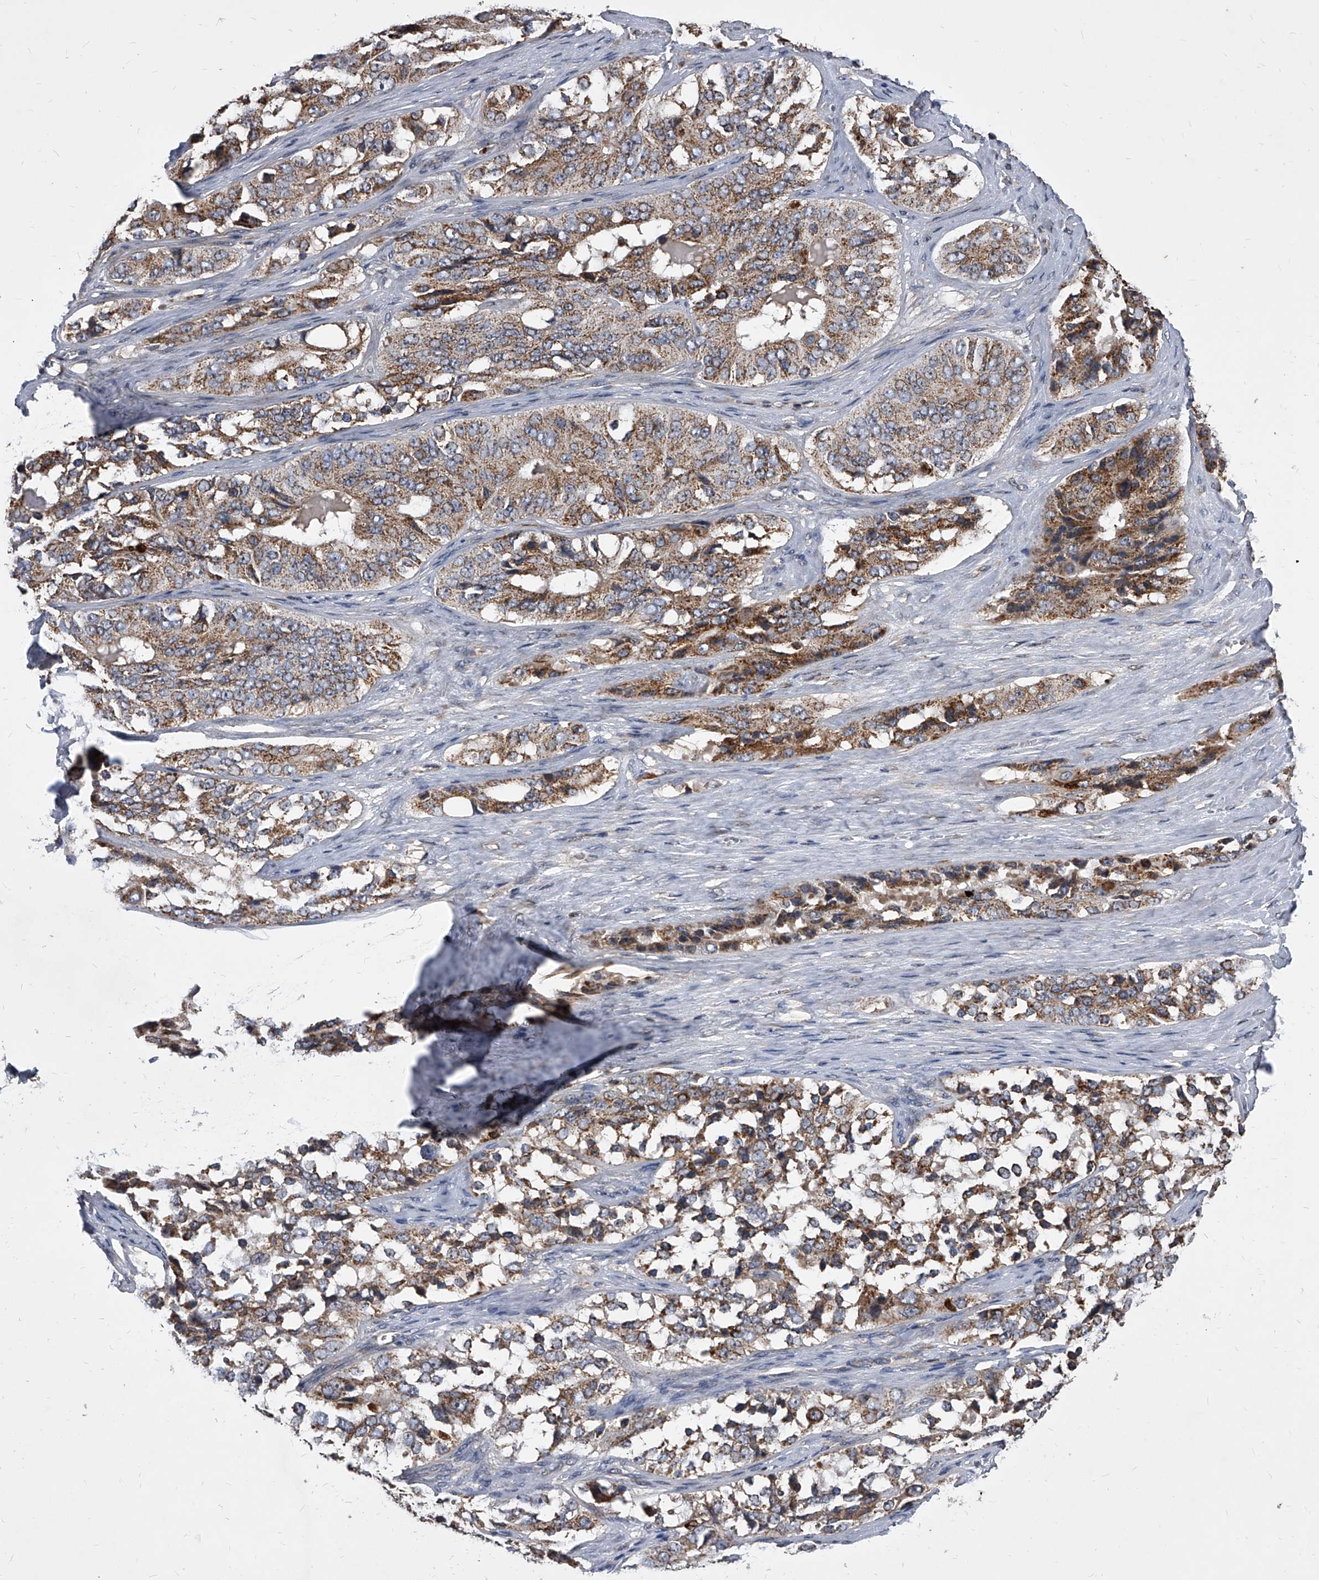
{"staining": {"intensity": "moderate", "quantity": ">75%", "location": "cytoplasmic/membranous"}, "tissue": "ovarian cancer", "cell_type": "Tumor cells", "image_type": "cancer", "snomed": [{"axis": "morphology", "description": "Carcinoma, endometroid"}, {"axis": "topography", "description": "Ovary"}], "caption": "Immunohistochemistry (IHC) staining of endometroid carcinoma (ovarian), which exhibits medium levels of moderate cytoplasmic/membranous positivity in approximately >75% of tumor cells indicating moderate cytoplasmic/membranous protein expression. The staining was performed using DAB (brown) for protein detection and nuclei were counterstained in hematoxylin (blue).", "gene": "SOBP", "patient": {"sex": "female", "age": 51}}